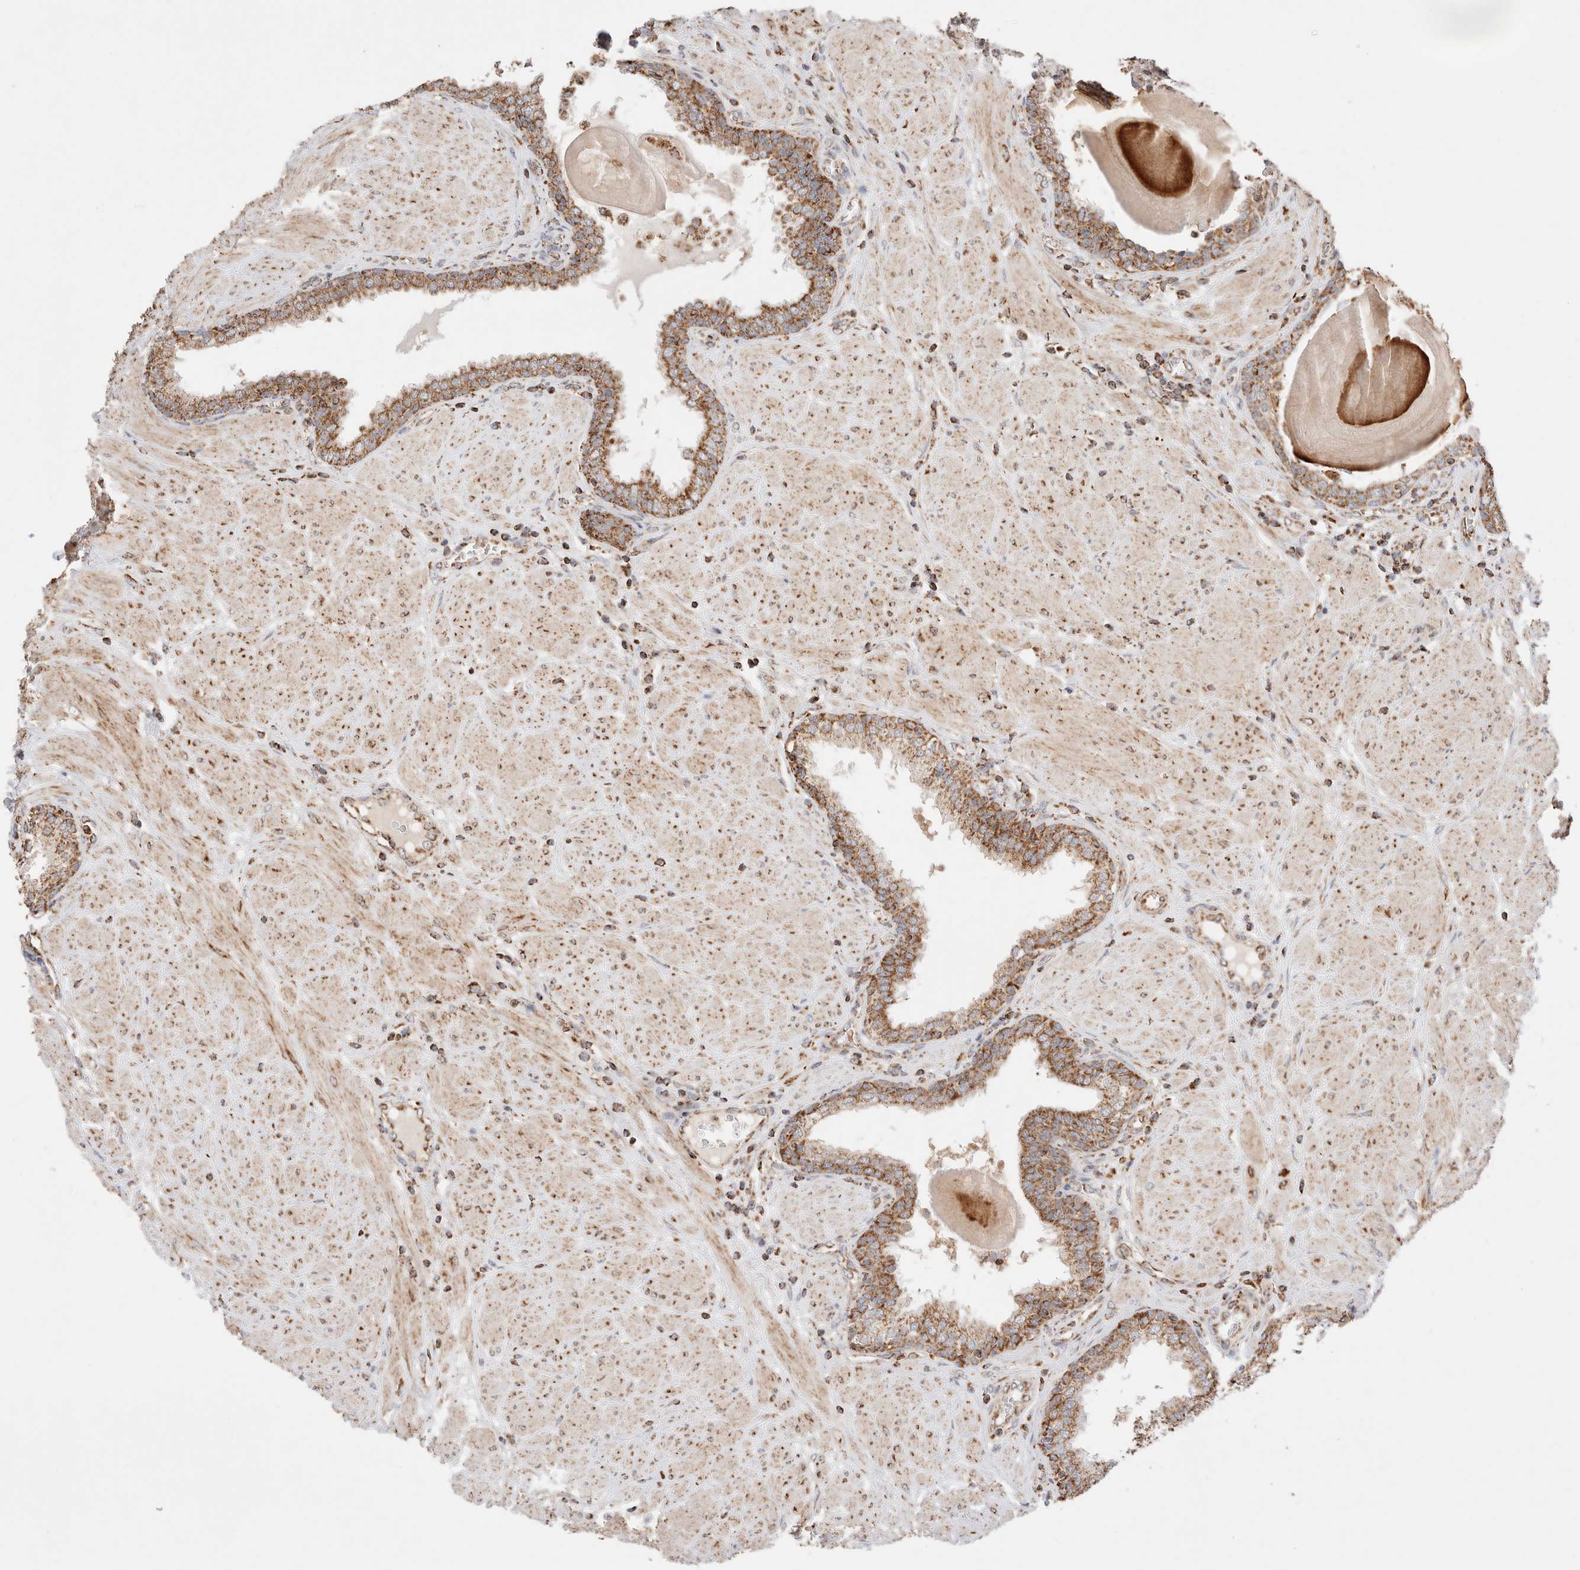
{"staining": {"intensity": "moderate", "quantity": ">75%", "location": "cytoplasmic/membranous"}, "tissue": "prostate", "cell_type": "Glandular cells", "image_type": "normal", "snomed": [{"axis": "morphology", "description": "Normal tissue, NOS"}, {"axis": "topography", "description": "Prostate"}], "caption": "Immunohistochemistry (IHC) of normal prostate demonstrates medium levels of moderate cytoplasmic/membranous expression in about >75% of glandular cells. Nuclei are stained in blue.", "gene": "TMPPE", "patient": {"sex": "male", "age": 51}}